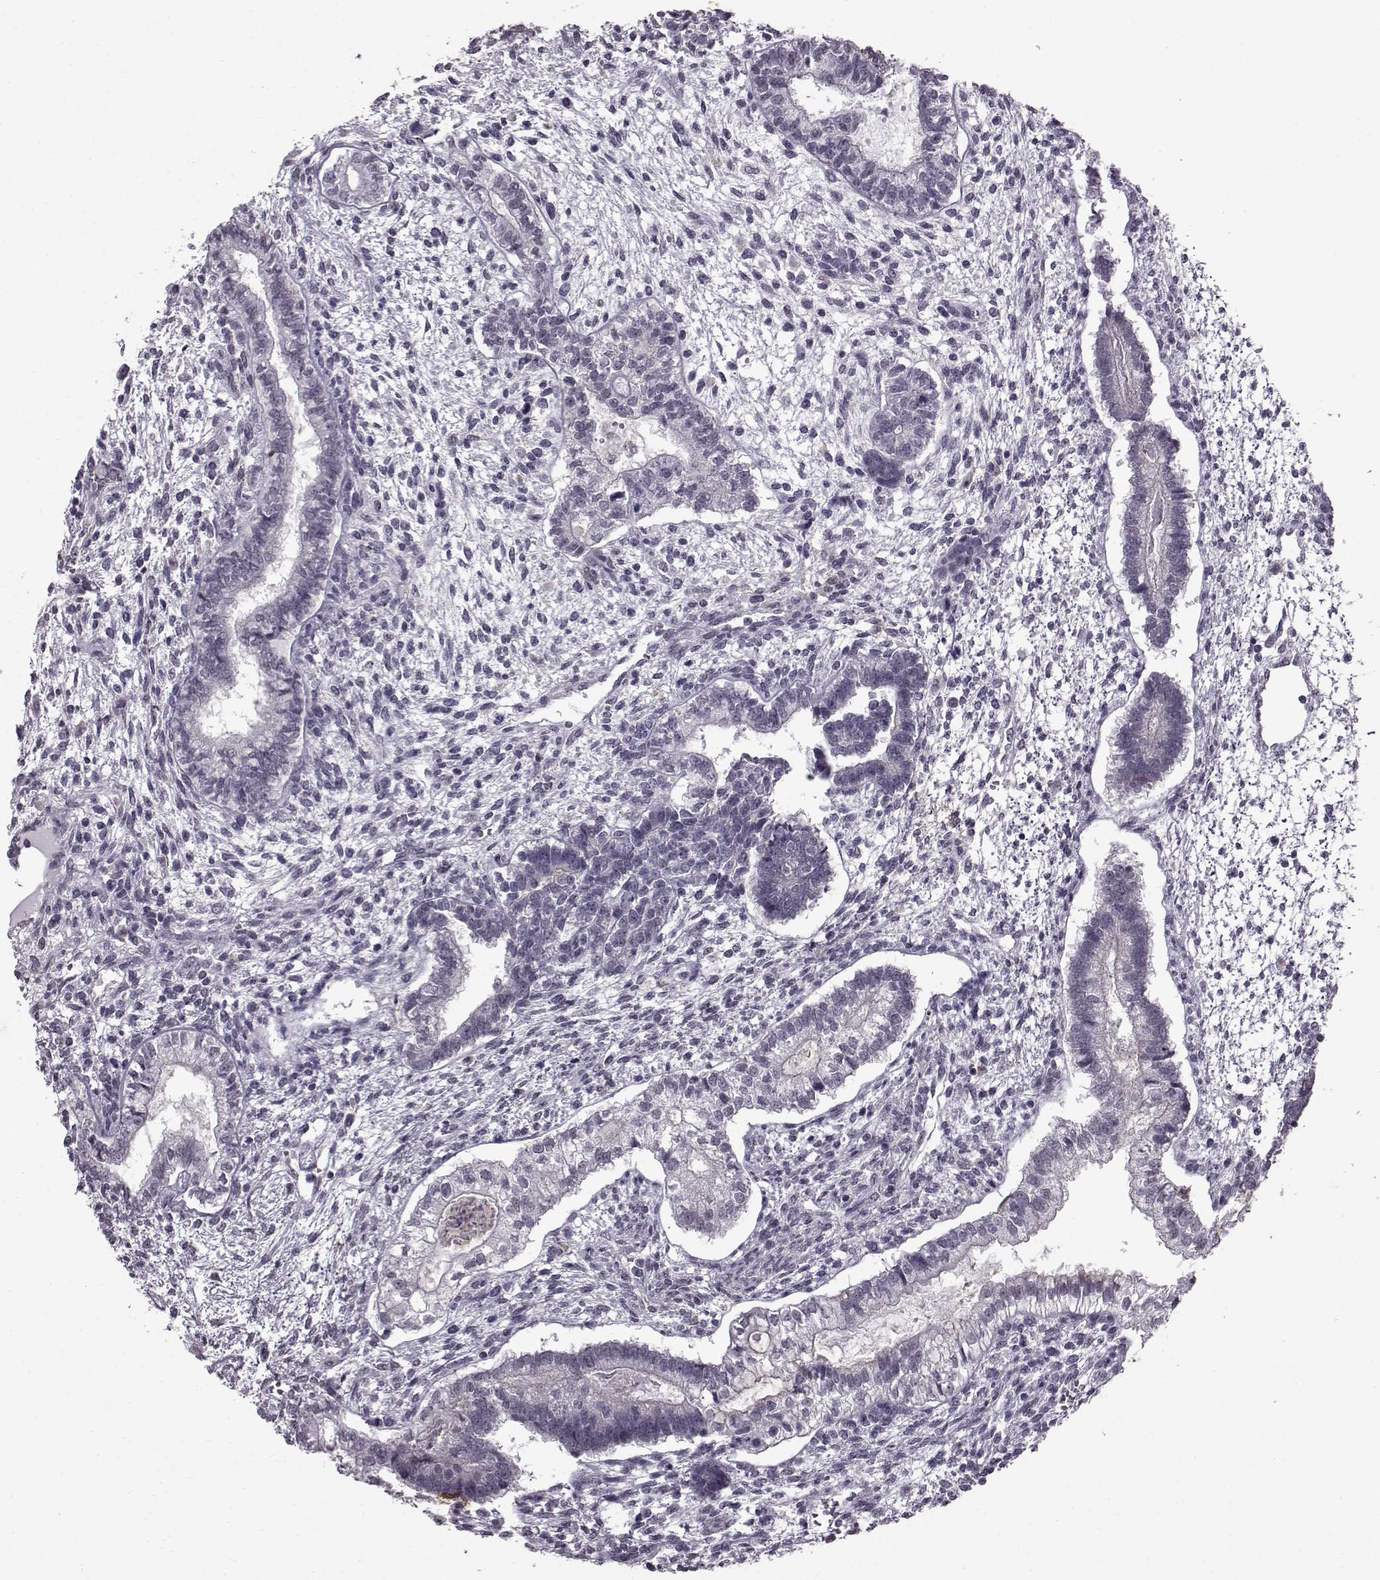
{"staining": {"intensity": "negative", "quantity": "none", "location": "none"}, "tissue": "testis cancer", "cell_type": "Tumor cells", "image_type": "cancer", "snomed": [{"axis": "morphology", "description": "Carcinoma, Embryonal, NOS"}, {"axis": "topography", "description": "Testis"}], "caption": "A histopathology image of testis cancer stained for a protein demonstrates no brown staining in tumor cells. (DAB IHC with hematoxylin counter stain).", "gene": "SLC28A2", "patient": {"sex": "male", "age": 37}}